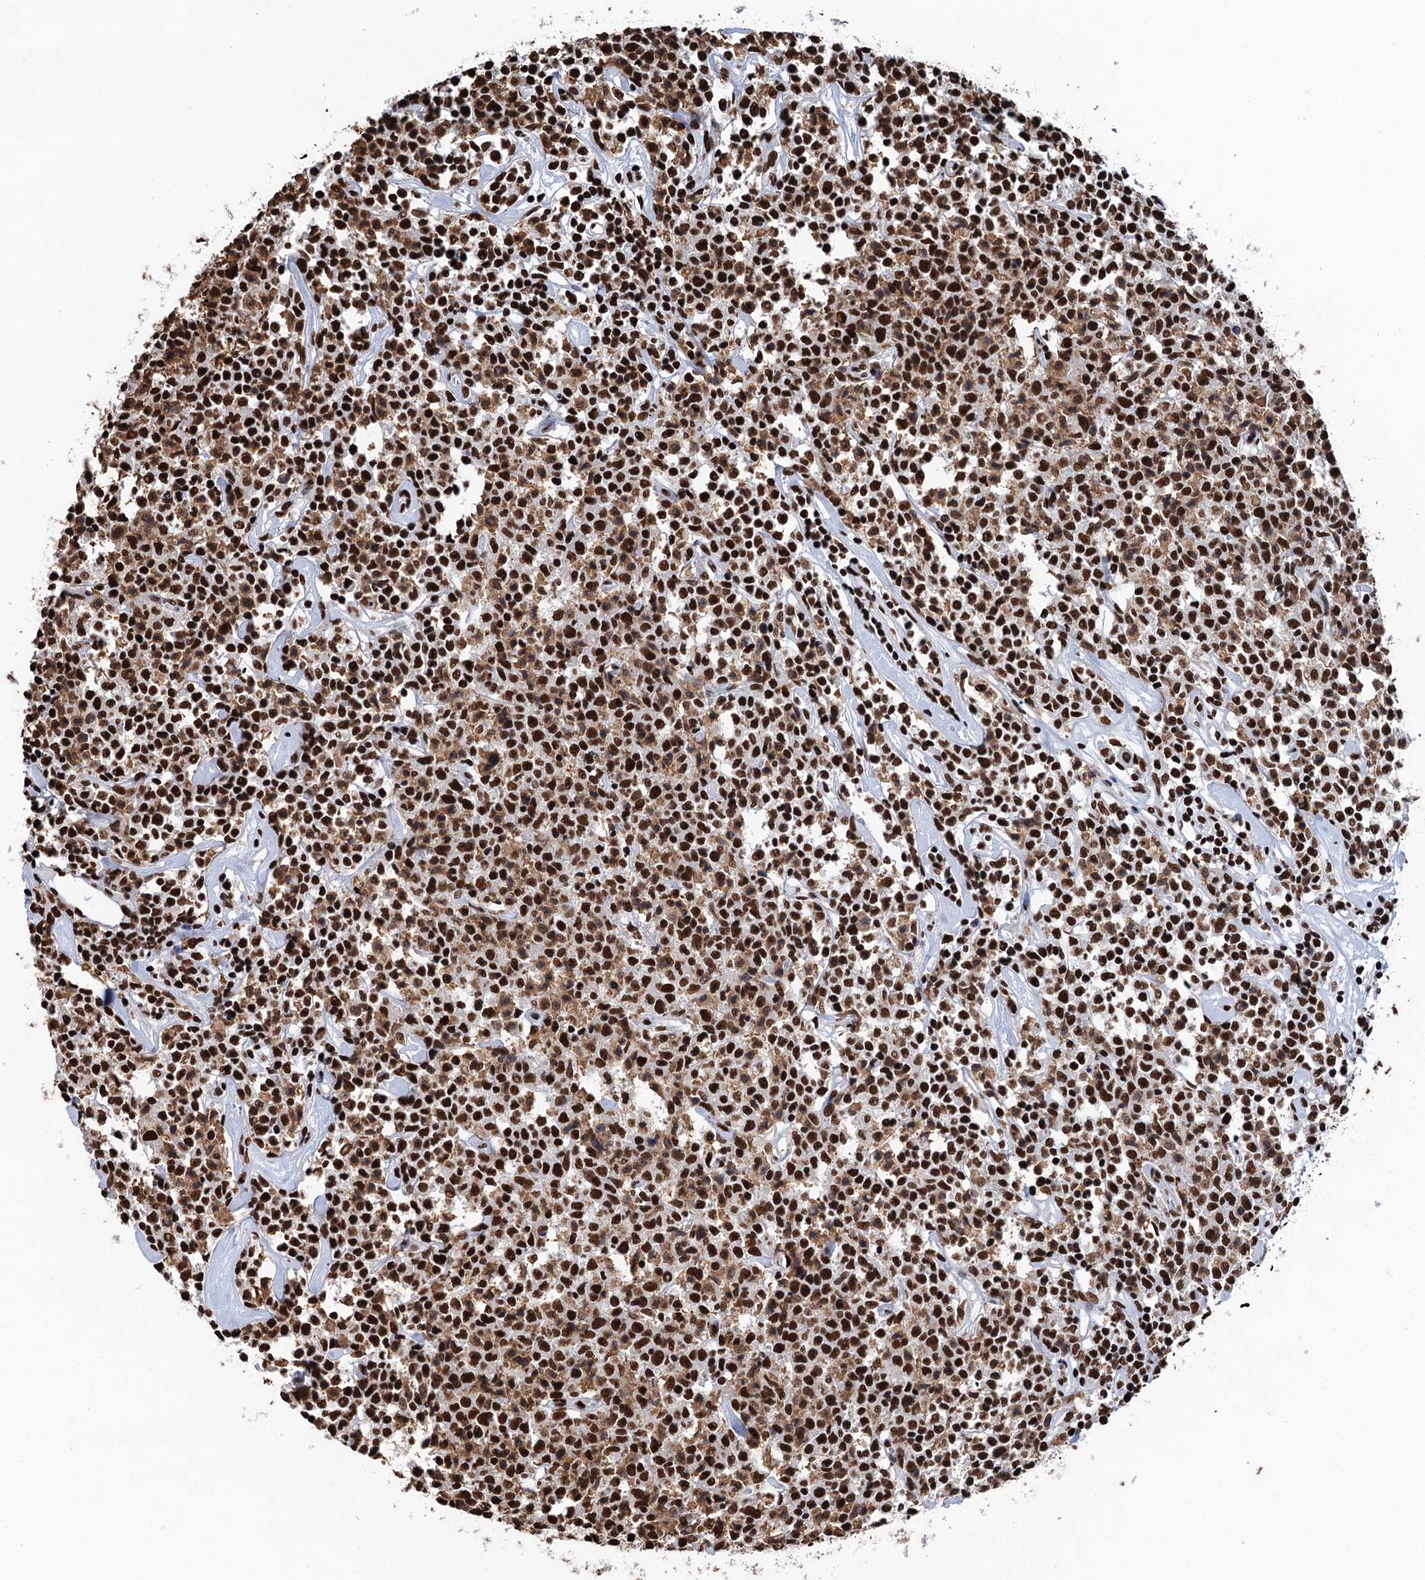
{"staining": {"intensity": "strong", "quantity": ">75%", "location": "nuclear"}, "tissue": "lymphoma", "cell_type": "Tumor cells", "image_type": "cancer", "snomed": [{"axis": "morphology", "description": "Malignant lymphoma, non-Hodgkin's type, Low grade"}, {"axis": "topography", "description": "Small intestine"}], "caption": "The photomicrograph exhibits immunohistochemical staining of low-grade malignant lymphoma, non-Hodgkin's type. There is strong nuclear expression is identified in about >75% of tumor cells.", "gene": "UBA2", "patient": {"sex": "female", "age": 59}}